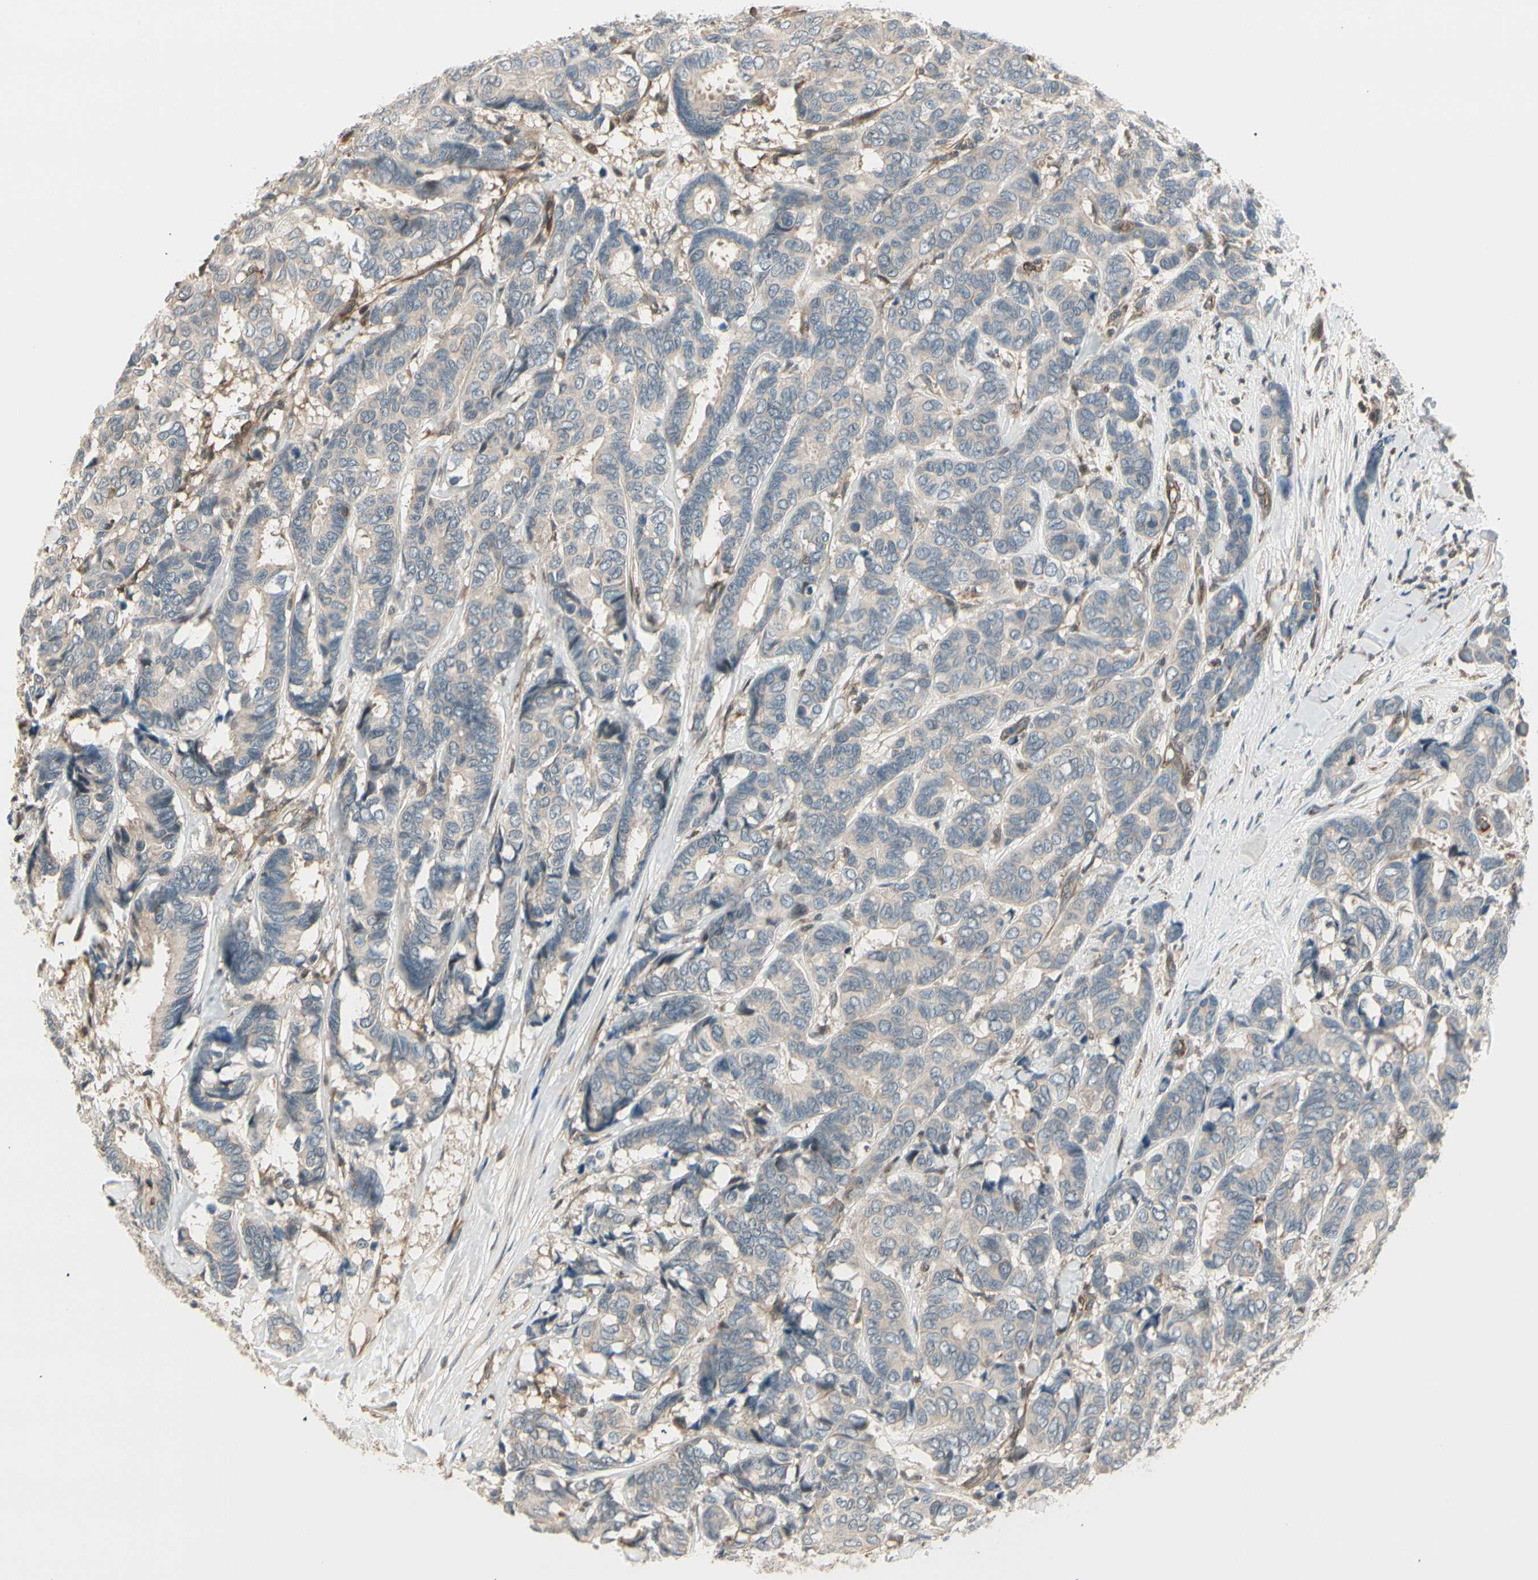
{"staining": {"intensity": "weak", "quantity": "<25%", "location": "cytoplasmic/membranous"}, "tissue": "breast cancer", "cell_type": "Tumor cells", "image_type": "cancer", "snomed": [{"axis": "morphology", "description": "Duct carcinoma"}, {"axis": "topography", "description": "Breast"}], "caption": "Tumor cells show no significant positivity in breast cancer. (Immunohistochemistry, brightfield microscopy, high magnification).", "gene": "SVBP", "patient": {"sex": "female", "age": 87}}